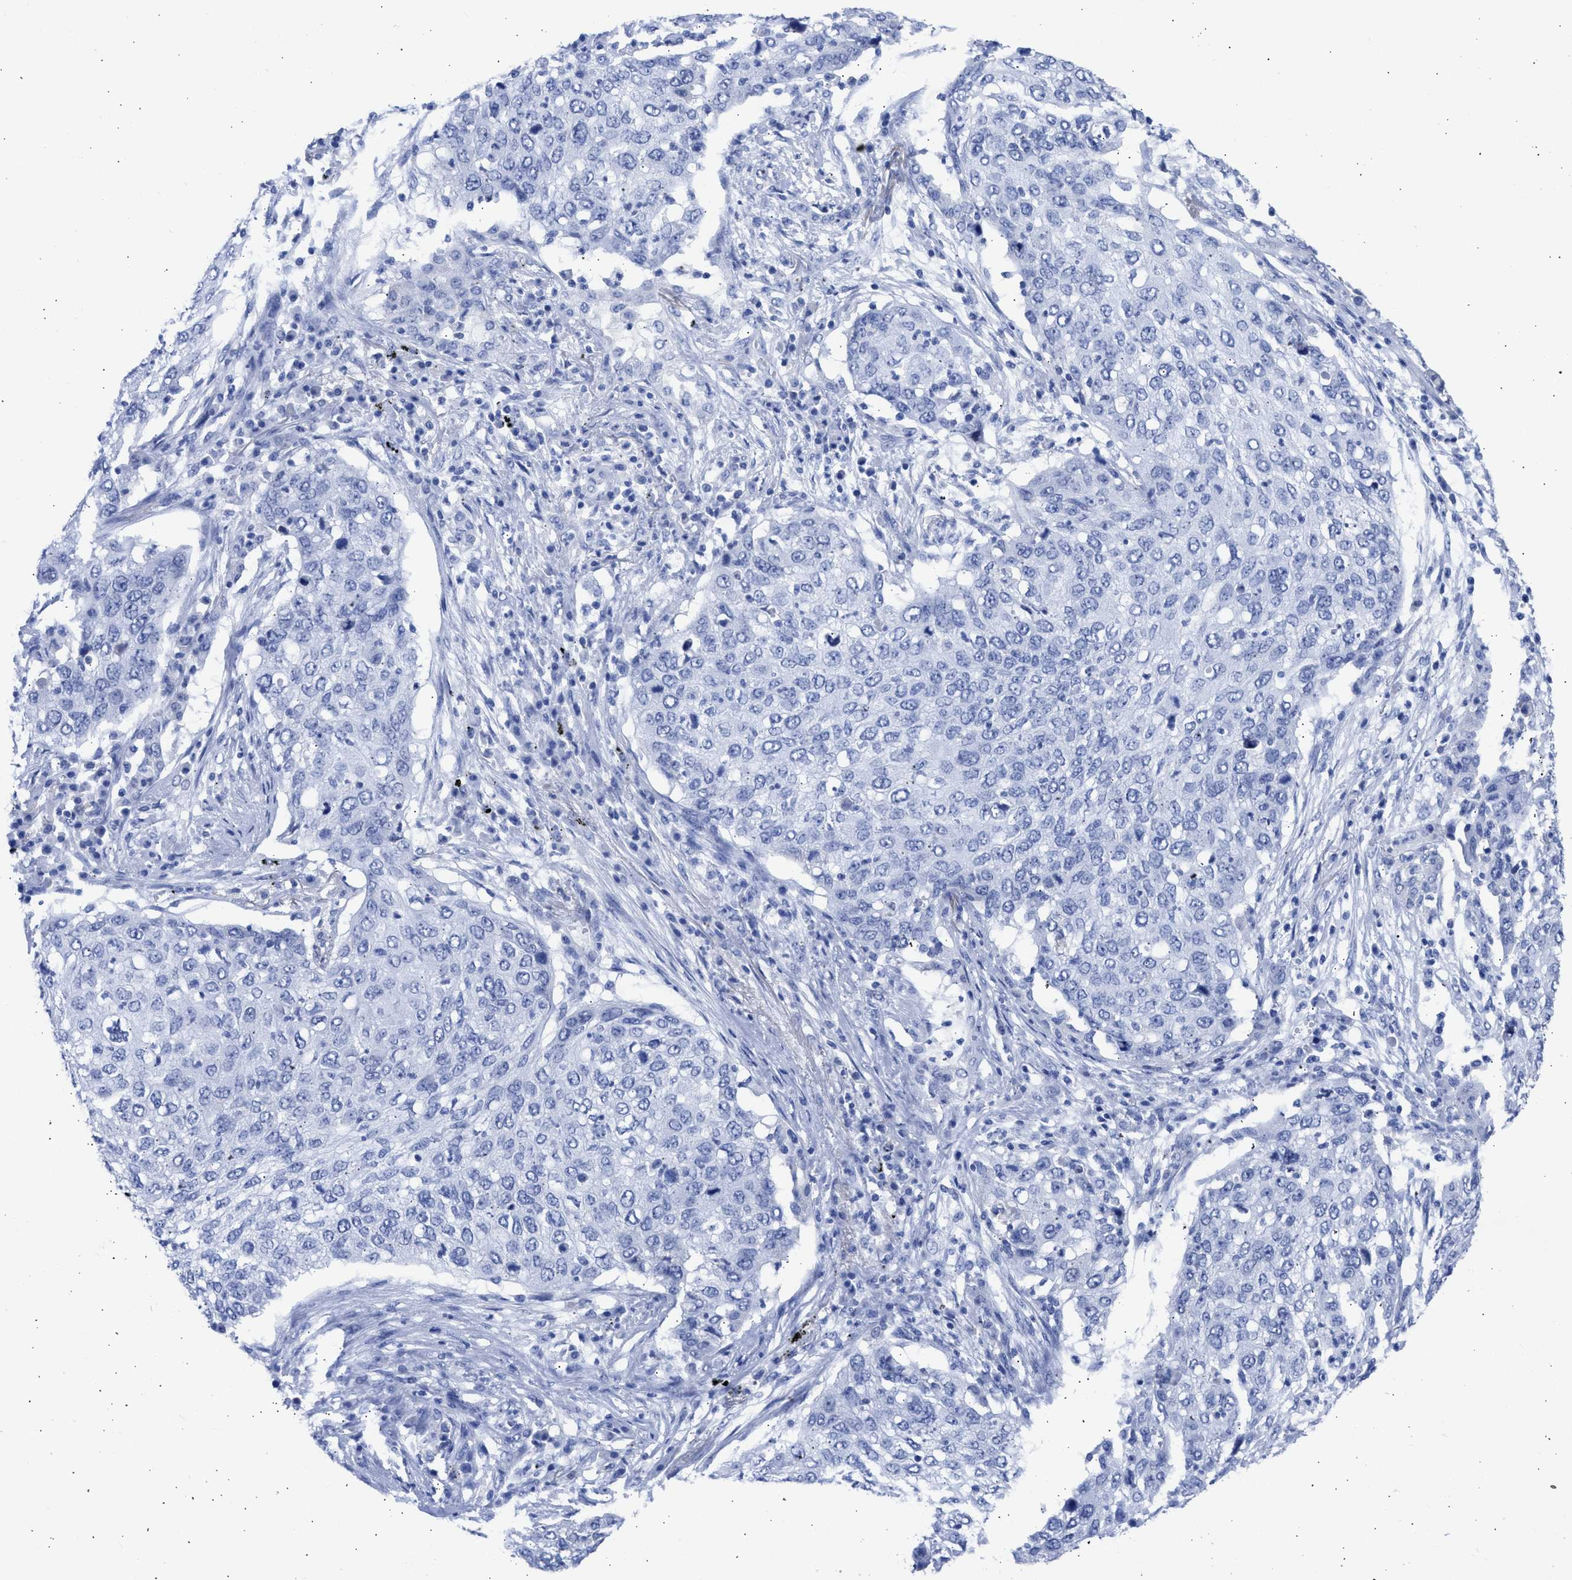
{"staining": {"intensity": "negative", "quantity": "none", "location": "none"}, "tissue": "lung cancer", "cell_type": "Tumor cells", "image_type": "cancer", "snomed": [{"axis": "morphology", "description": "Squamous cell carcinoma, NOS"}, {"axis": "topography", "description": "Lung"}], "caption": "Immunohistochemical staining of human lung cancer reveals no significant positivity in tumor cells.", "gene": "RSPH1", "patient": {"sex": "female", "age": 63}}